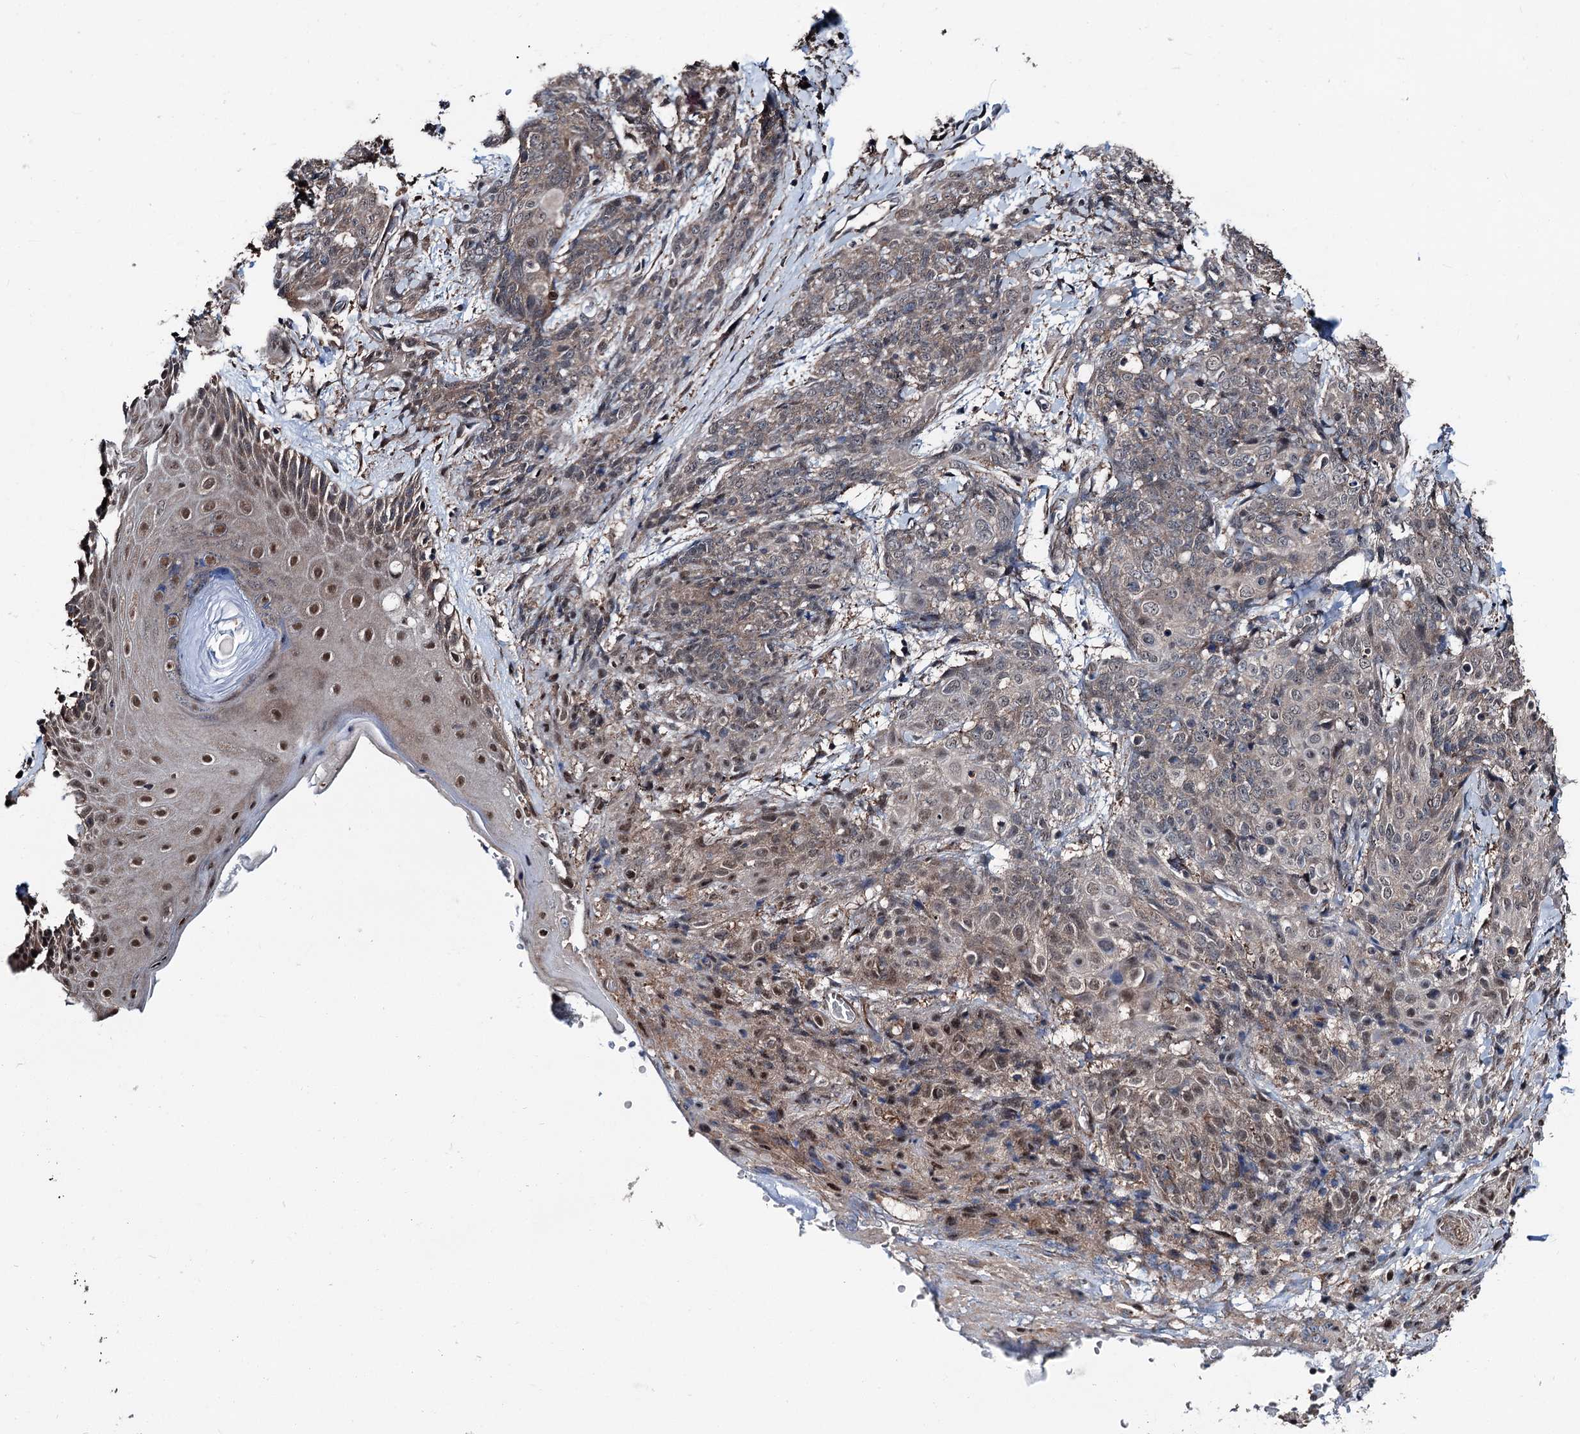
{"staining": {"intensity": "weak", "quantity": ">75%", "location": "cytoplasmic/membranous,nuclear"}, "tissue": "skin cancer", "cell_type": "Tumor cells", "image_type": "cancer", "snomed": [{"axis": "morphology", "description": "Squamous cell carcinoma, NOS"}, {"axis": "topography", "description": "Skin"}, {"axis": "topography", "description": "Vulva"}], "caption": "Protein staining of skin squamous cell carcinoma tissue exhibits weak cytoplasmic/membranous and nuclear expression in approximately >75% of tumor cells. (DAB IHC, brown staining for protein, blue staining for nuclei).", "gene": "PSMD13", "patient": {"sex": "female", "age": 85}}